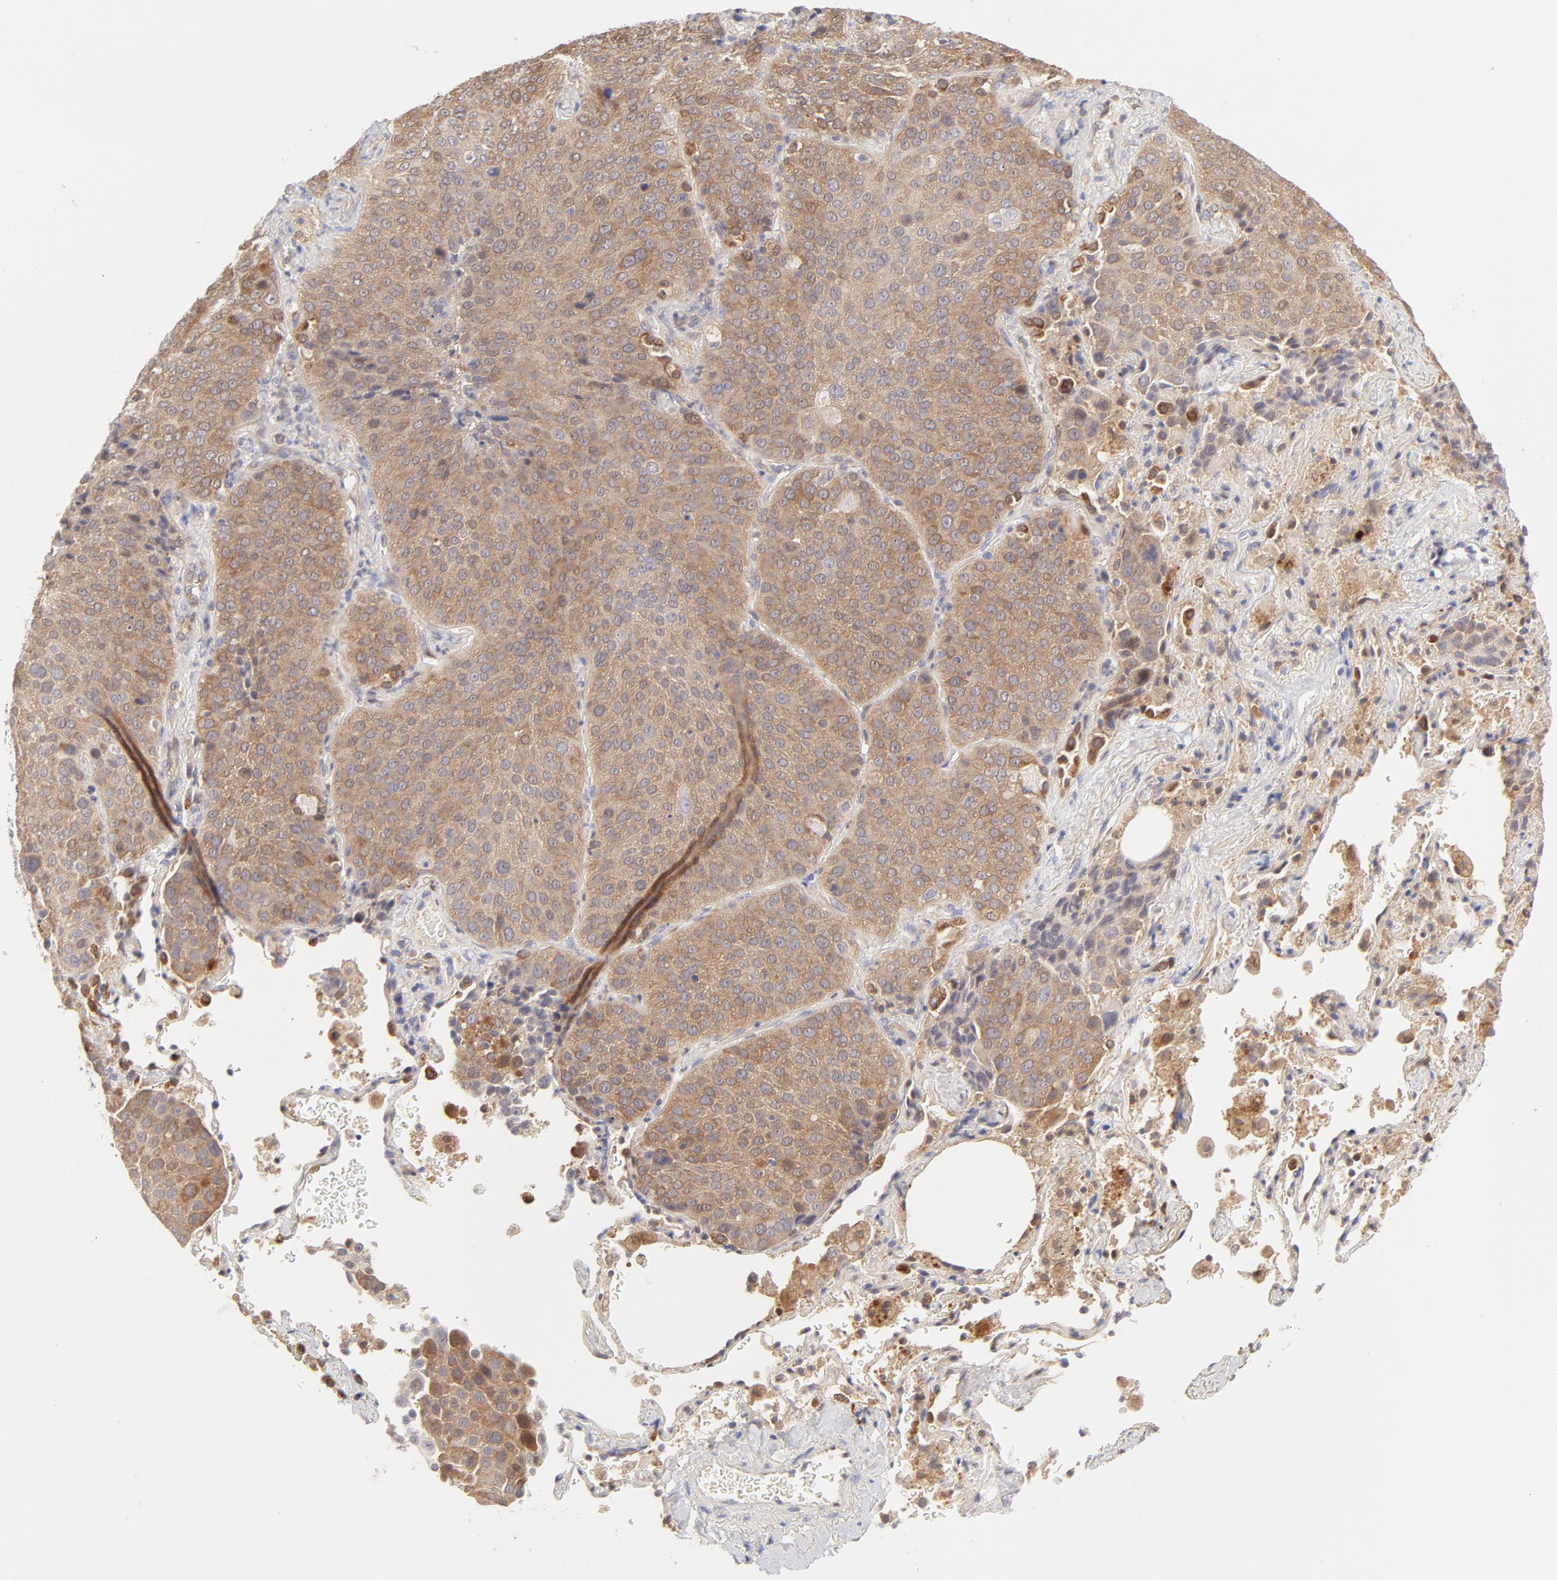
{"staining": {"intensity": "moderate", "quantity": ">75%", "location": "cytoplasmic/membranous"}, "tissue": "lung cancer", "cell_type": "Tumor cells", "image_type": "cancer", "snomed": [{"axis": "morphology", "description": "Squamous cell carcinoma, NOS"}, {"axis": "topography", "description": "Lung"}], "caption": "IHC micrograph of human lung cancer (squamous cell carcinoma) stained for a protein (brown), which shows medium levels of moderate cytoplasmic/membranous positivity in about >75% of tumor cells.", "gene": "RPS6KA1", "patient": {"sex": "male", "age": 54}}